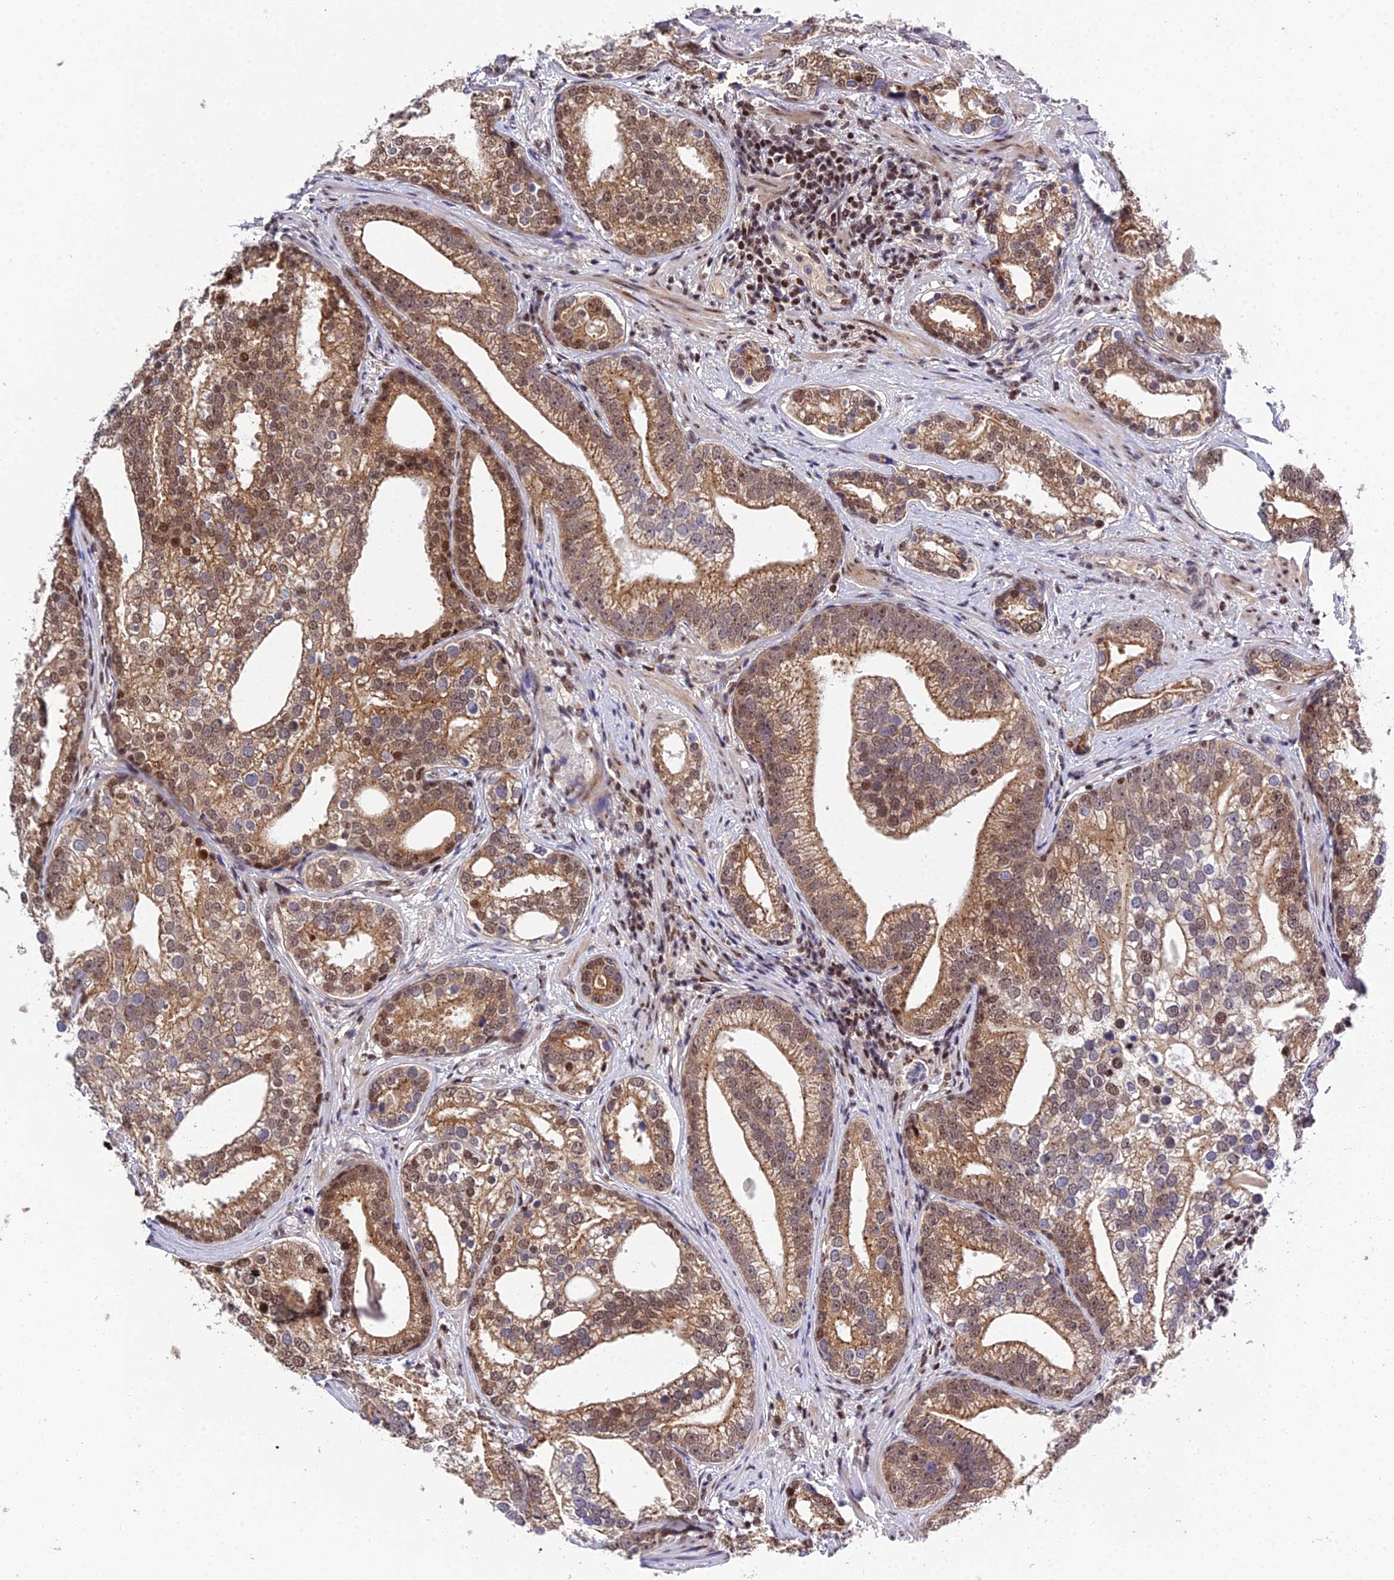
{"staining": {"intensity": "moderate", "quantity": ">75%", "location": "cytoplasmic/membranous,nuclear"}, "tissue": "prostate cancer", "cell_type": "Tumor cells", "image_type": "cancer", "snomed": [{"axis": "morphology", "description": "Adenocarcinoma, High grade"}, {"axis": "topography", "description": "Prostate"}], "caption": "A micrograph showing moderate cytoplasmic/membranous and nuclear staining in approximately >75% of tumor cells in prostate cancer, as visualized by brown immunohistochemical staining.", "gene": "ARL2", "patient": {"sex": "male", "age": 75}}